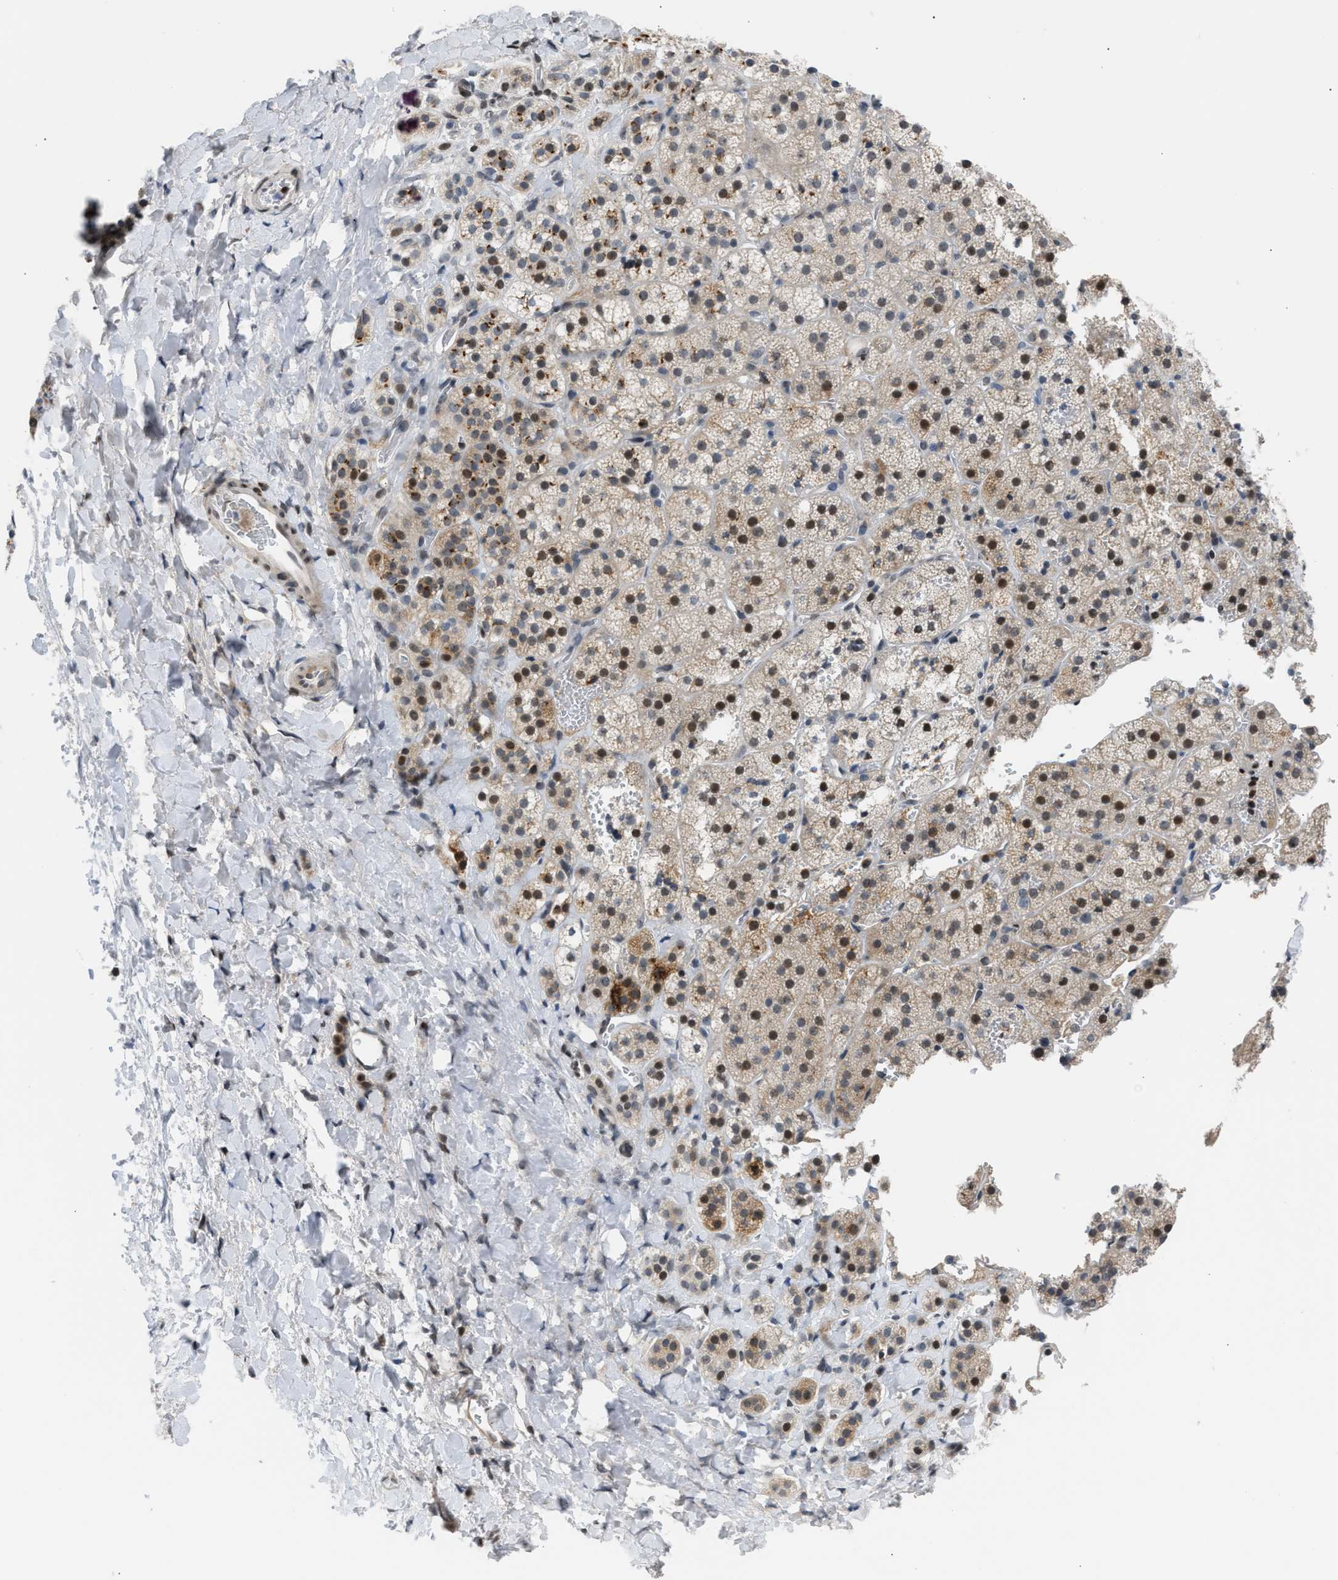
{"staining": {"intensity": "moderate", "quantity": "25%-75%", "location": "cytoplasmic/membranous,nuclear"}, "tissue": "adrenal gland", "cell_type": "Glandular cells", "image_type": "normal", "snomed": [{"axis": "morphology", "description": "Normal tissue, NOS"}, {"axis": "topography", "description": "Adrenal gland"}], "caption": "DAB immunohistochemical staining of normal adrenal gland demonstrates moderate cytoplasmic/membranous,nuclear protein staining in about 25%-75% of glandular cells. (brown staining indicates protein expression, while blue staining denotes nuclei).", "gene": "NPS", "patient": {"sex": "female", "age": 44}}